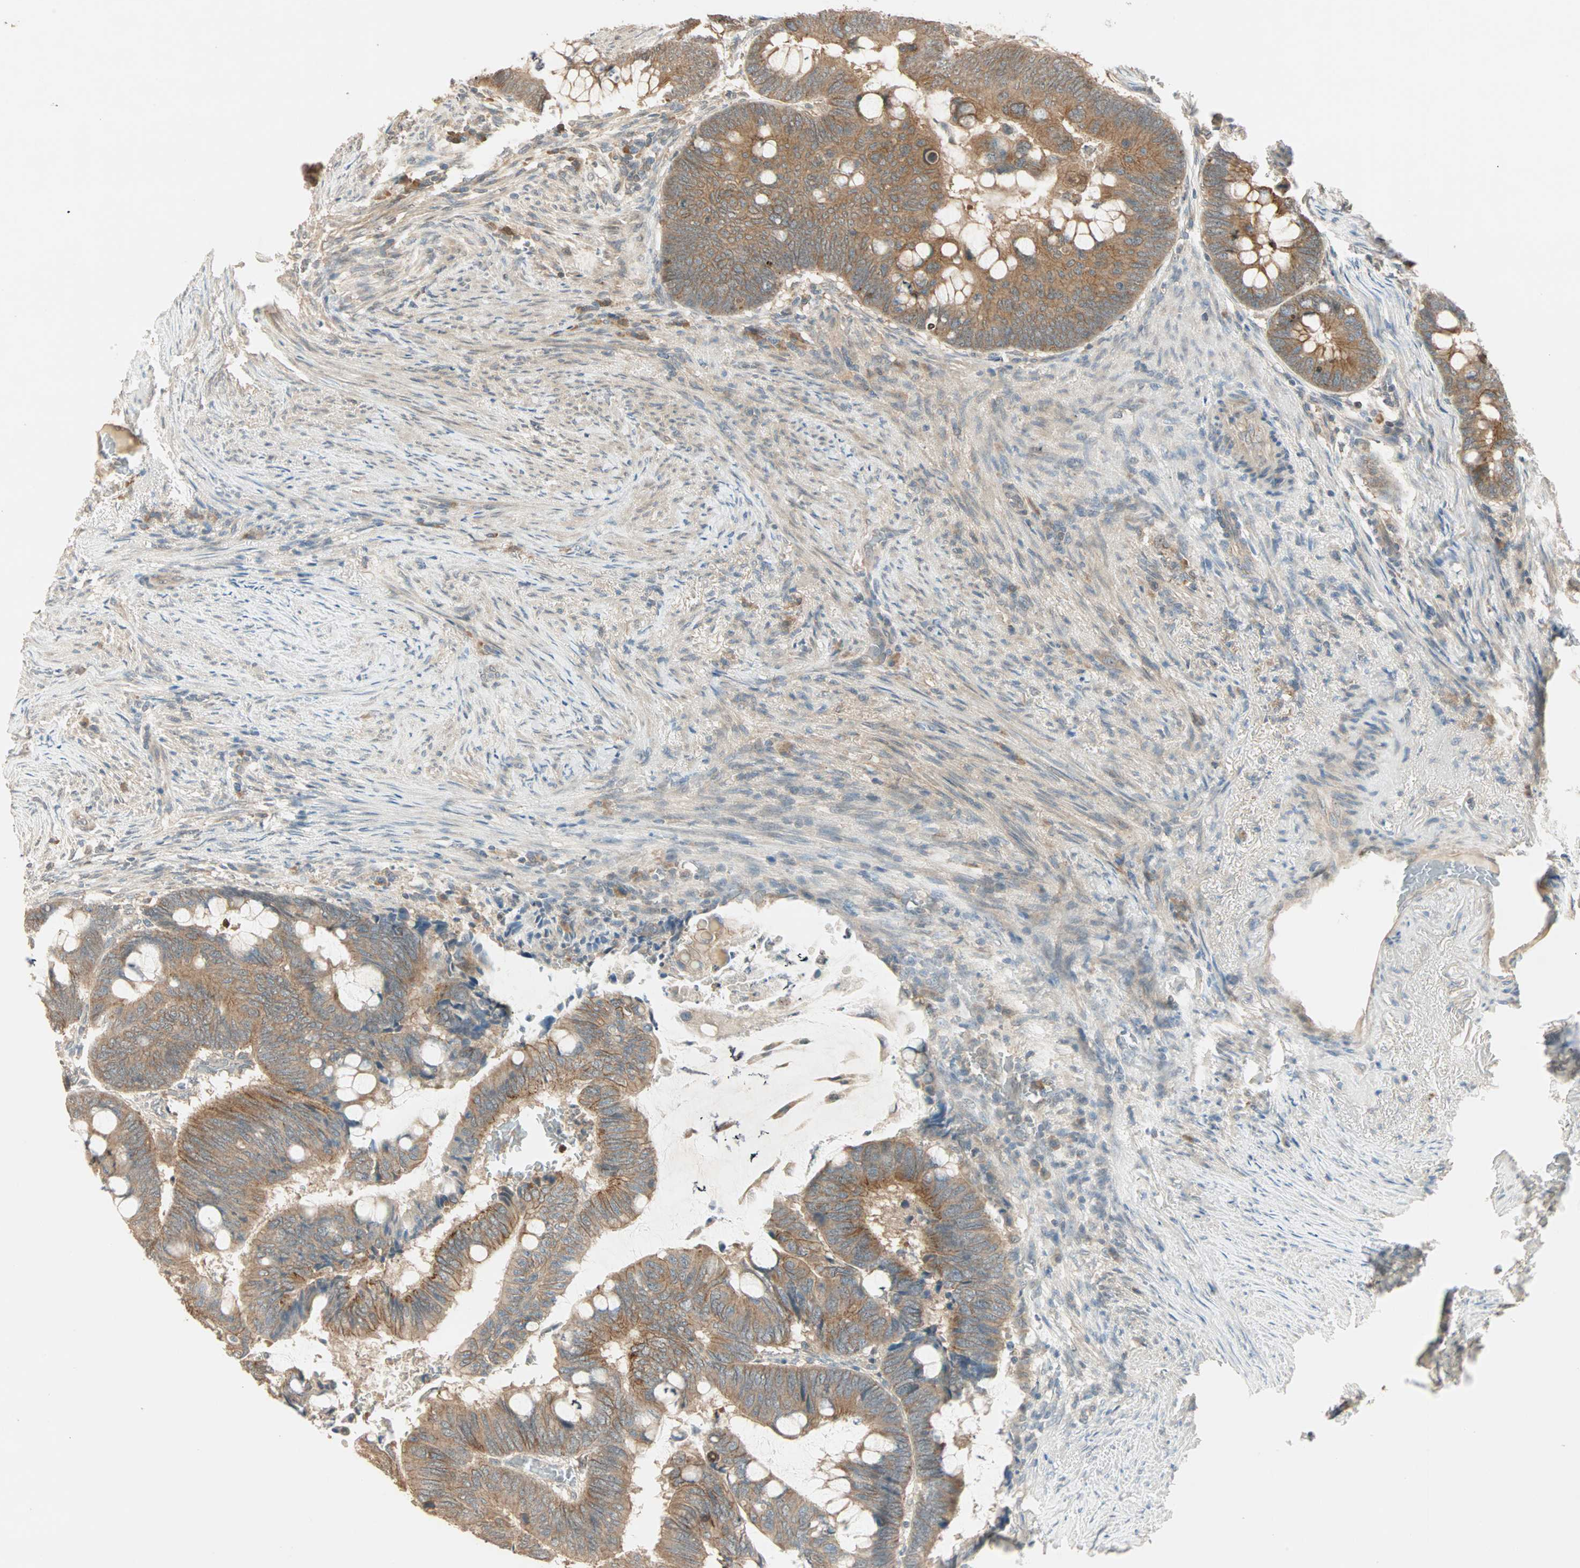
{"staining": {"intensity": "moderate", "quantity": ">75%", "location": "cytoplasmic/membranous"}, "tissue": "colorectal cancer", "cell_type": "Tumor cells", "image_type": "cancer", "snomed": [{"axis": "morphology", "description": "Normal tissue, NOS"}, {"axis": "morphology", "description": "Adenocarcinoma, NOS"}, {"axis": "topography", "description": "Rectum"}, {"axis": "topography", "description": "Peripheral nerve tissue"}], "caption": "The photomicrograph reveals staining of colorectal cancer, revealing moderate cytoplasmic/membranous protein staining (brown color) within tumor cells.", "gene": "TTF2", "patient": {"sex": "male", "age": 92}}